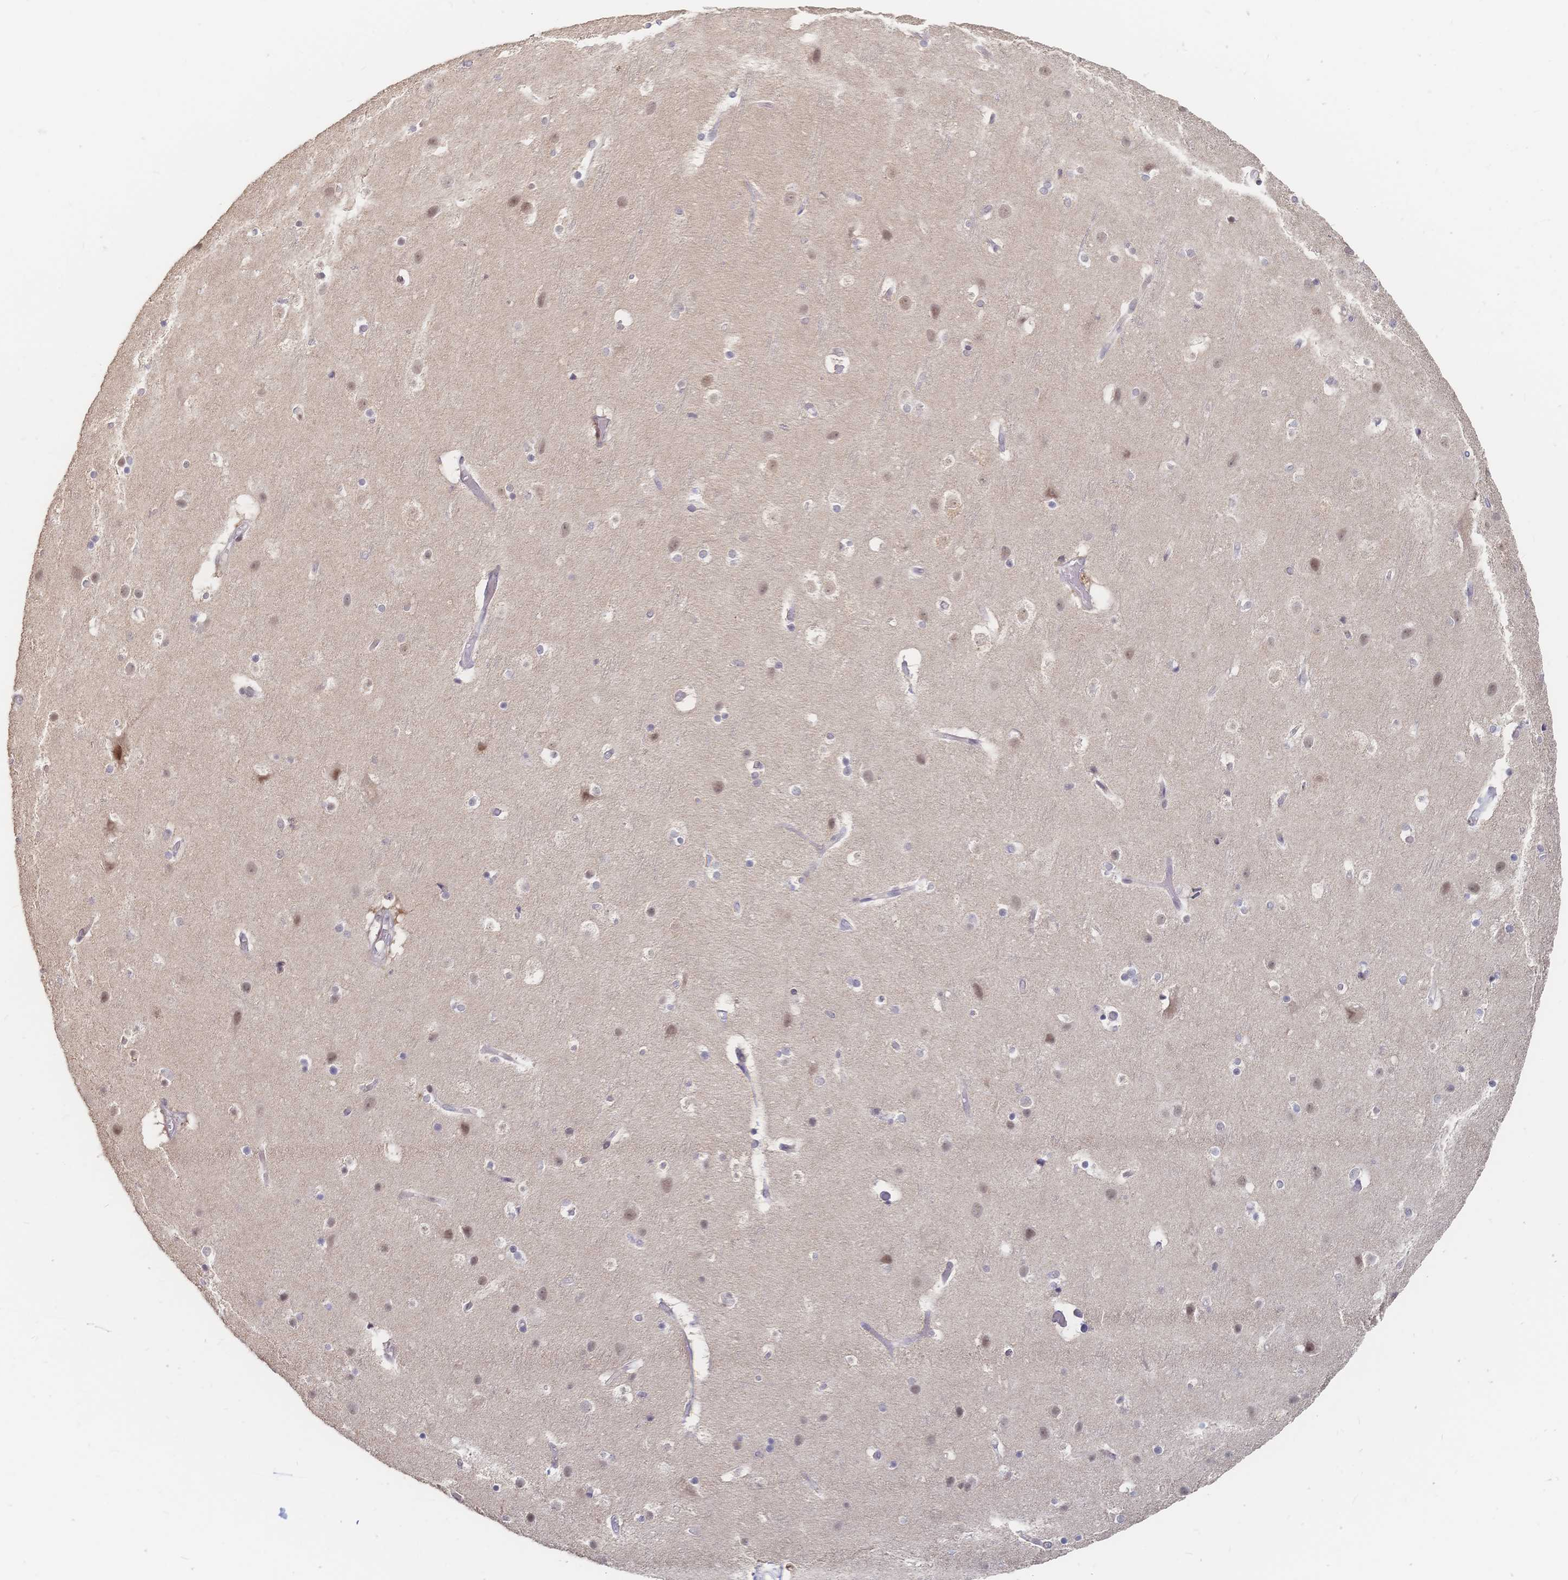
{"staining": {"intensity": "weak", "quantity": "<25%", "location": "nuclear"}, "tissue": "cerebral cortex", "cell_type": "Endothelial cells", "image_type": "normal", "snomed": [{"axis": "morphology", "description": "Normal tissue, NOS"}, {"axis": "topography", "description": "Cerebral cortex"}], "caption": "The micrograph exhibits no significant expression in endothelial cells of cerebral cortex.", "gene": "LRP5", "patient": {"sex": "female", "age": 52}}